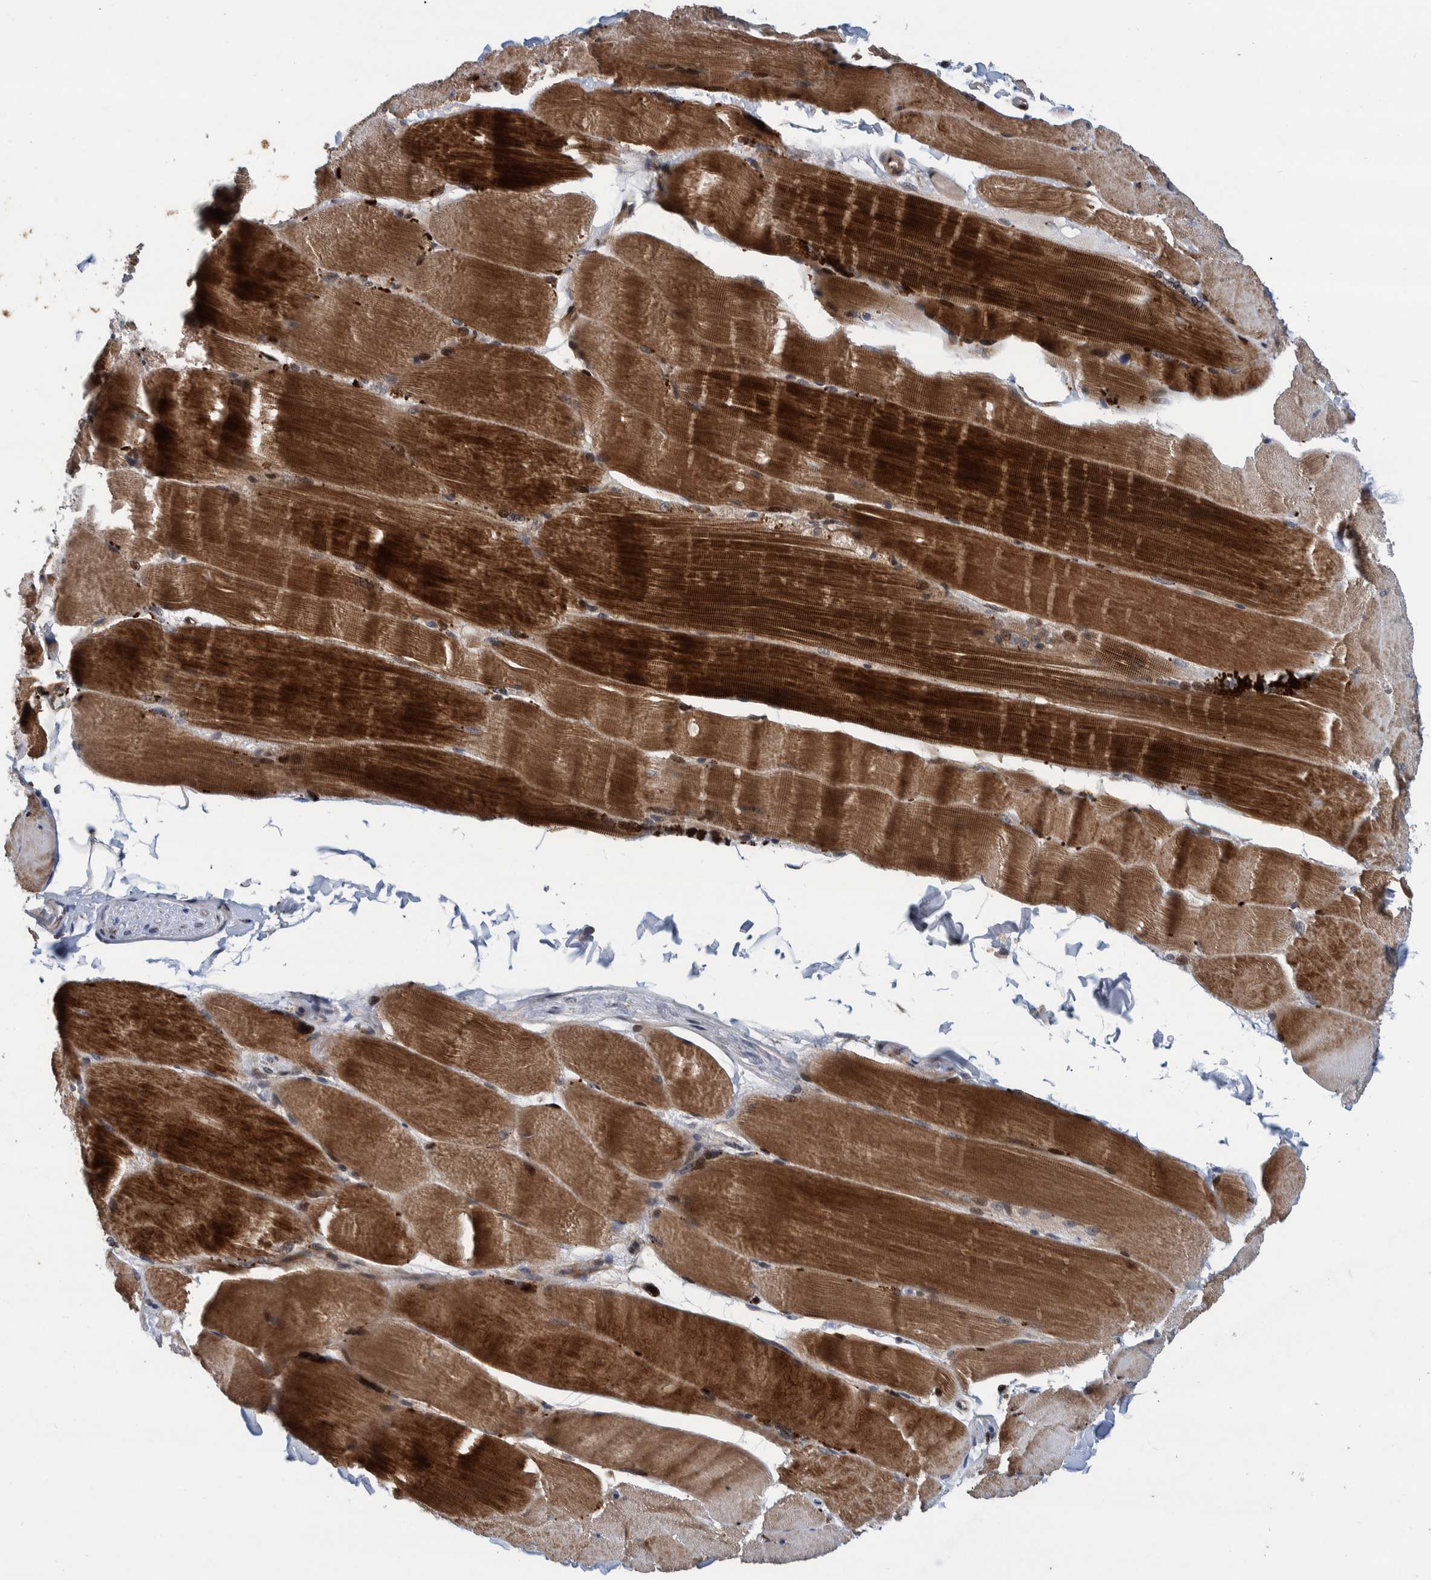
{"staining": {"intensity": "strong", "quantity": ">75%", "location": "cytoplasmic/membranous"}, "tissue": "skeletal muscle", "cell_type": "Myocytes", "image_type": "normal", "snomed": [{"axis": "morphology", "description": "Normal tissue, NOS"}, {"axis": "topography", "description": "Skin"}, {"axis": "topography", "description": "Skeletal muscle"}], "caption": "A high amount of strong cytoplasmic/membranous positivity is present in approximately >75% of myocytes in unremarkable skeletal muscle. The staining is performed using DAB brown chromogen to label protein expression. The nuclei are counter-stained blue using hematoxylin.", "gene": "MRPS7", "patient": {"sex": "male", "age": 83}}